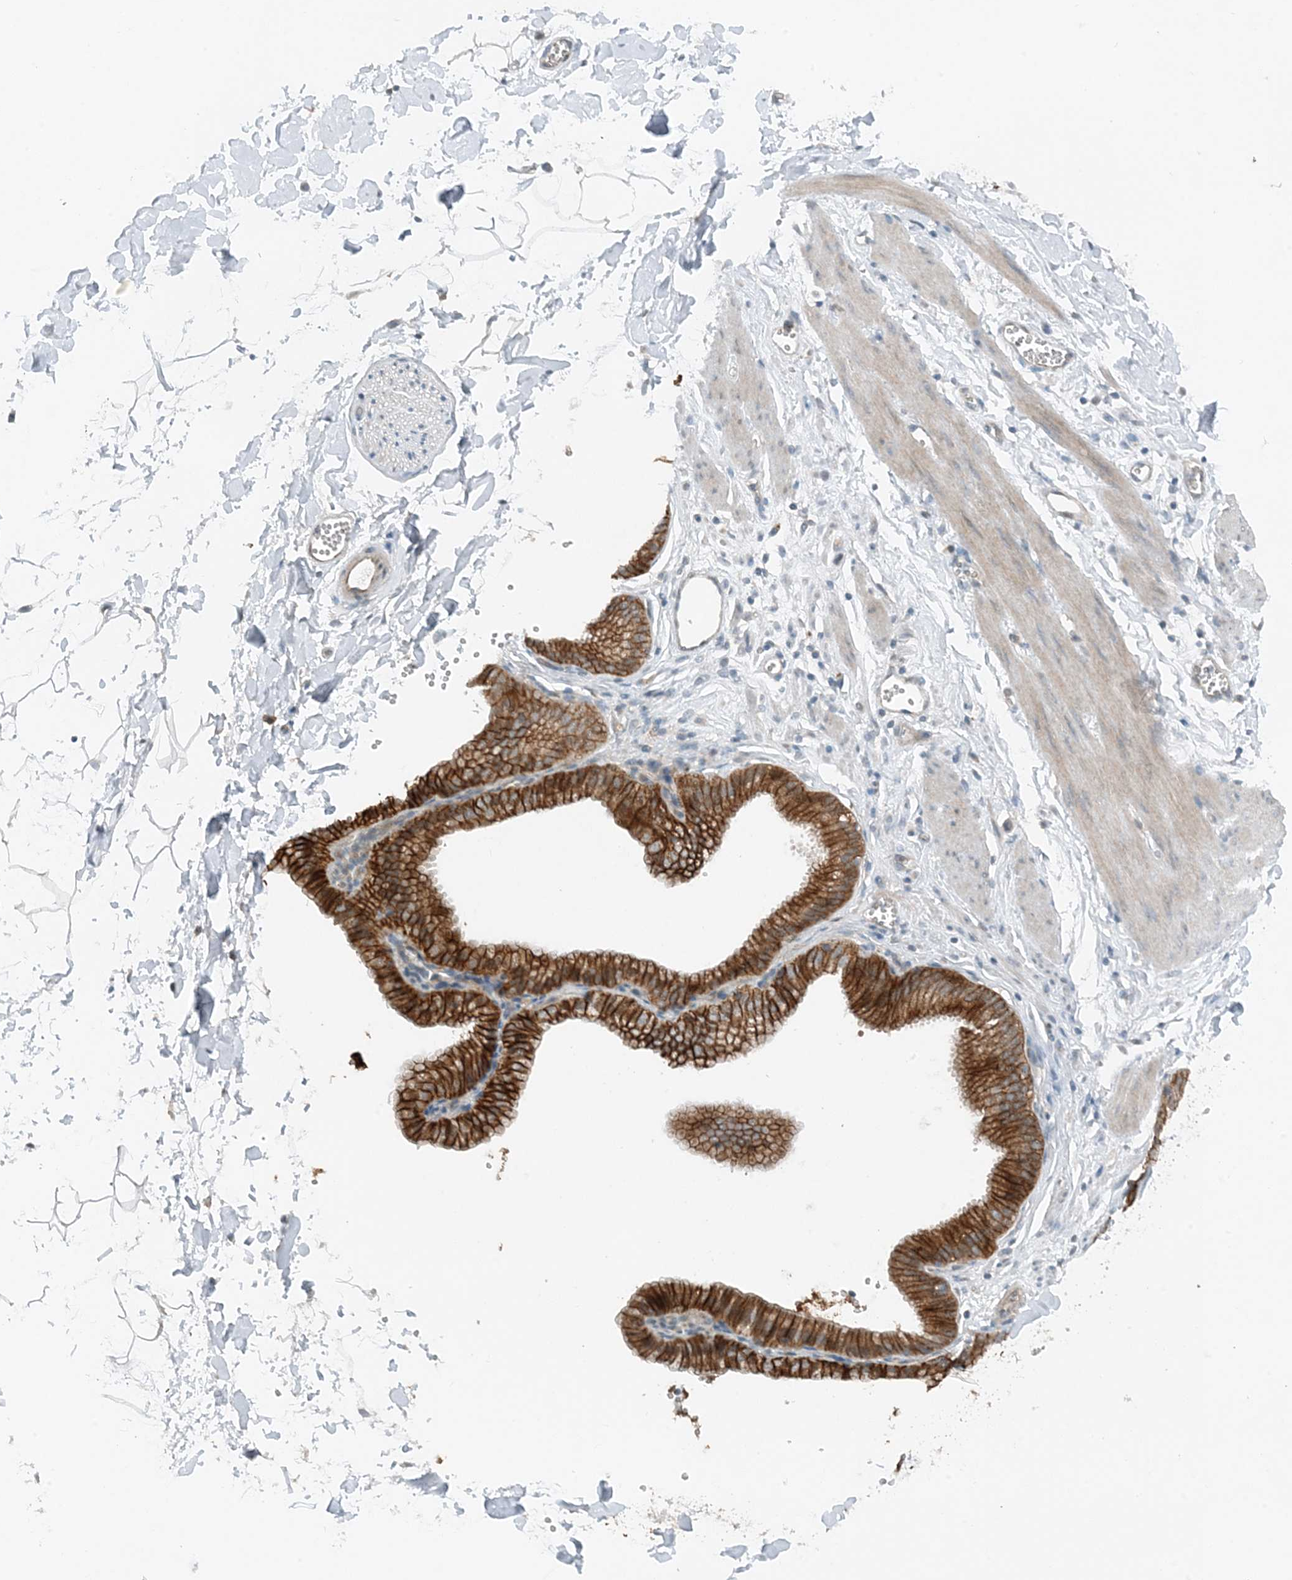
{"staining": {"intensity": "negative", "quantity": "none", "location": "none"}, "tissue": "adipose tissue", "cell_type": "Adipocytes", "image_type": "normal", "snomed": [{"axis": "morphology", "description": "Normal tissue, NOS"}, {"axis": "topography", "description": "Gallbladder"}, {"axis": "topography", "description": "Peripheral nerve tissue"}], "caption": "There is no significant expression in adipocytes of adipose tissue. (Brightfield microscopy of DAB (3,3'-diaminobenzidine) immunohistochemistry at high magnification).", "gene": "MITD1", "patient": {"sex": "male", "age": 38}}